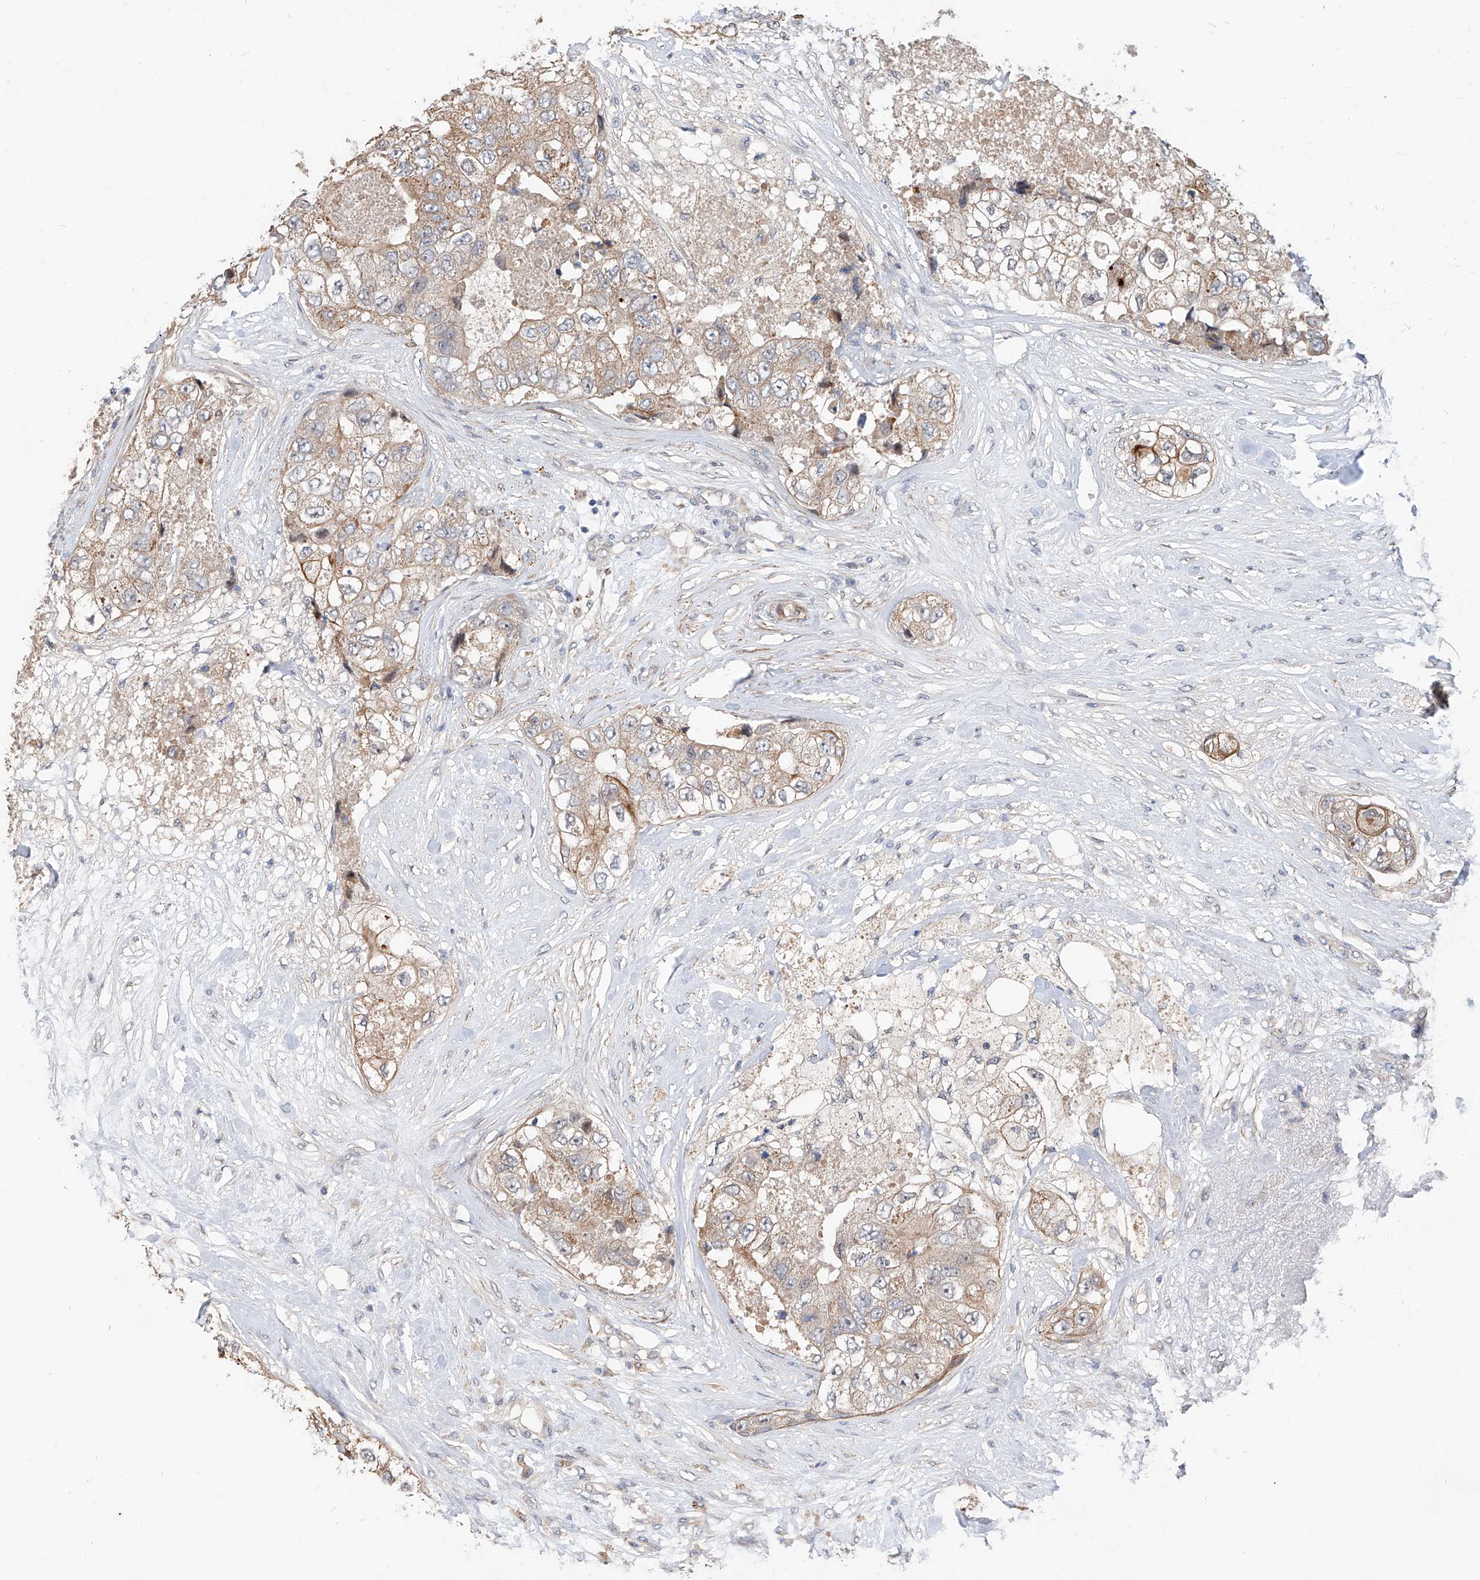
{"staining": {"intensity": "weak", "quantity": ">75%", "location": "cytoplasmic/membranous"}, "tissue": "breast cancer", "cell_type": "Tumor cells", "image_type": "cancer", "snomed": [{"axis": "morphology", "description": "Duct carcinoma"}, {"axis": "topography", "description": "Breast"}], "caption": "Tumor cells demonstrate low levels of weak cytoplasmic/membranous positivity in about >75% of cells in breast cancer. Nuclei are stained in blue.", "gene": "MAGEE2", "patient": {"sex": "female", "age": 62}}